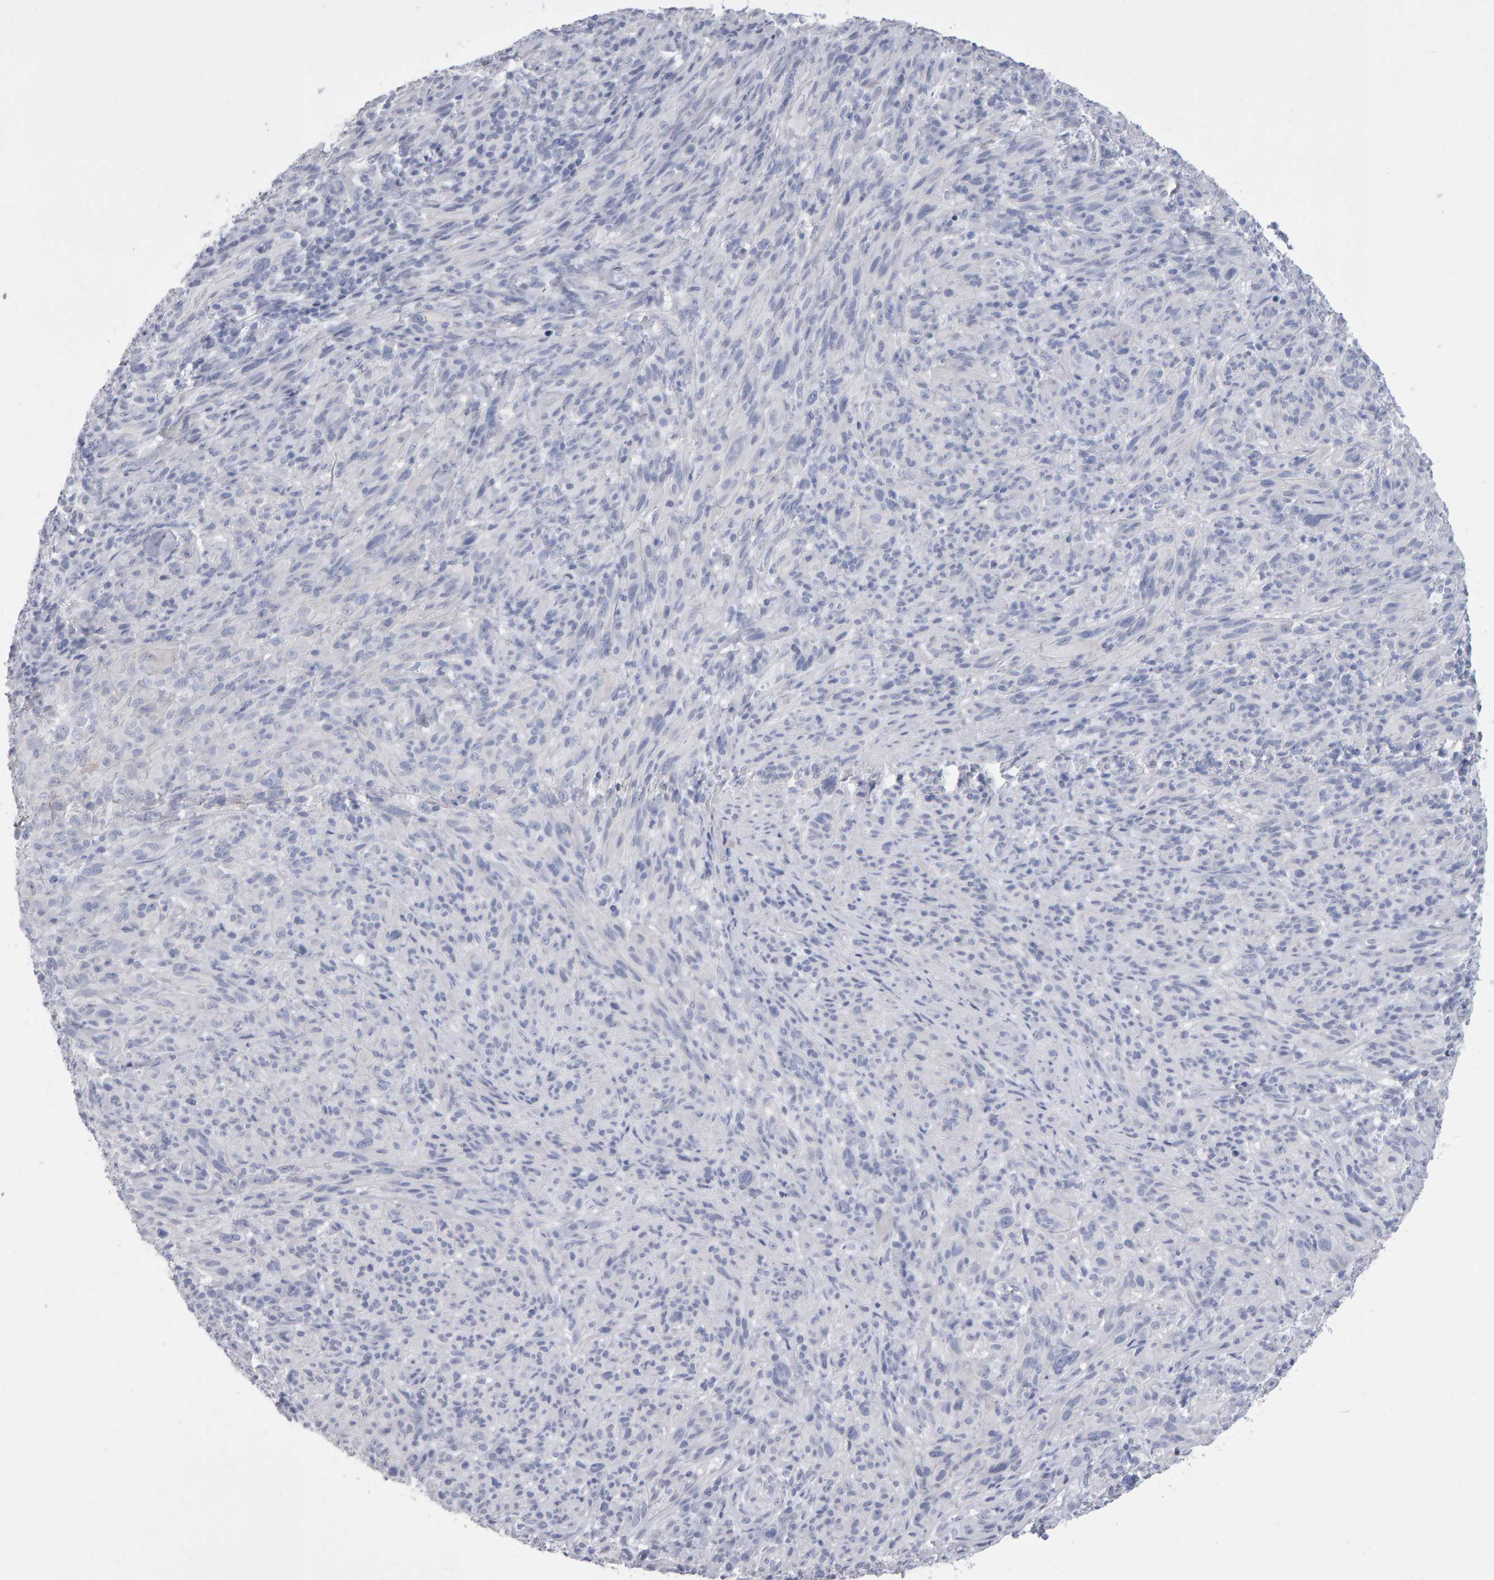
{"staining": {"intensity": "negative", "quantity": "none", "location": "none"}, "tissue": "melanoma", "cell_type": "Tumor cells", "image_type": "cancer", "snomed": [{"axis": "morphology", "description": "Malignant melanoma, NOS"}, {"axis": "topography", "description": "Skin of head"}], "caption": "Immunohistochemical staining of melanoma shows no significant positivity in tumor cells. (Brightfield microscopy of DAB (3,3'-diaminobenzidine) IHC at high magnification).", "gene": "NCDN", "patient": {"sex": "male", "age": 96}}